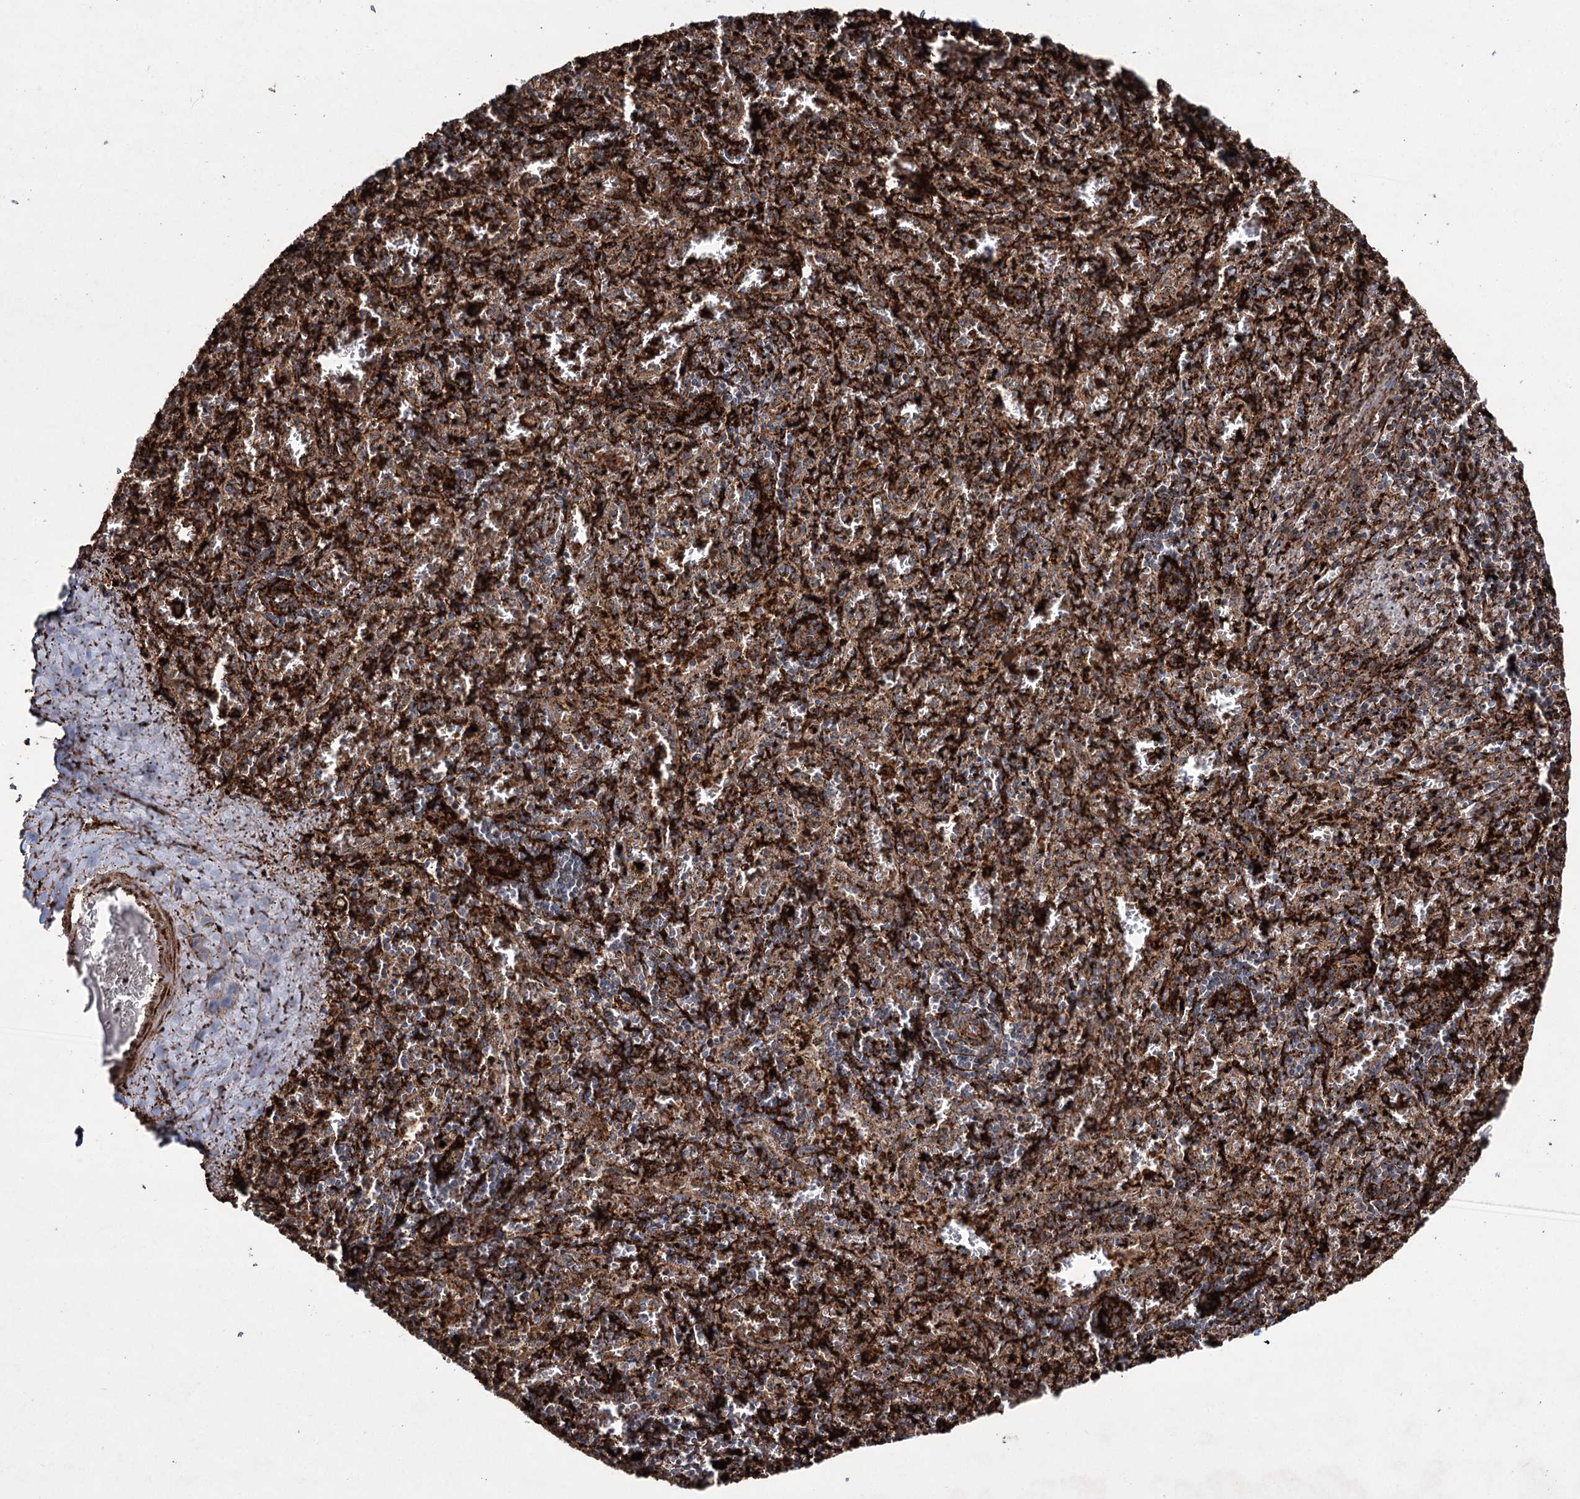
{"staining": {"intensity": "strong", "quantity": ">75%", "location": "cytoplasmic/membranous"}, "tissue": "spleen", "cell_type": "Cells in red pulp", "image_type": "normal", "snomed": [{"axis": "morphology", "description": "Normal tissue, NOS"}, {"axis": "topography", "description": "Spleen"}], "caption": "Immunohistochemistry photomicrograph of unremarkable spleen: spleen stained using immunohistochemistry (IHC) reveals high levels of strong protein expression localized specifically in the cytoplasmic/membranous of cells in red pulp, appearing as a cytoplasmic/membranous brown color.", "gene": "DCUN1D4", "patient": {"sex": "male", "age": 11}}